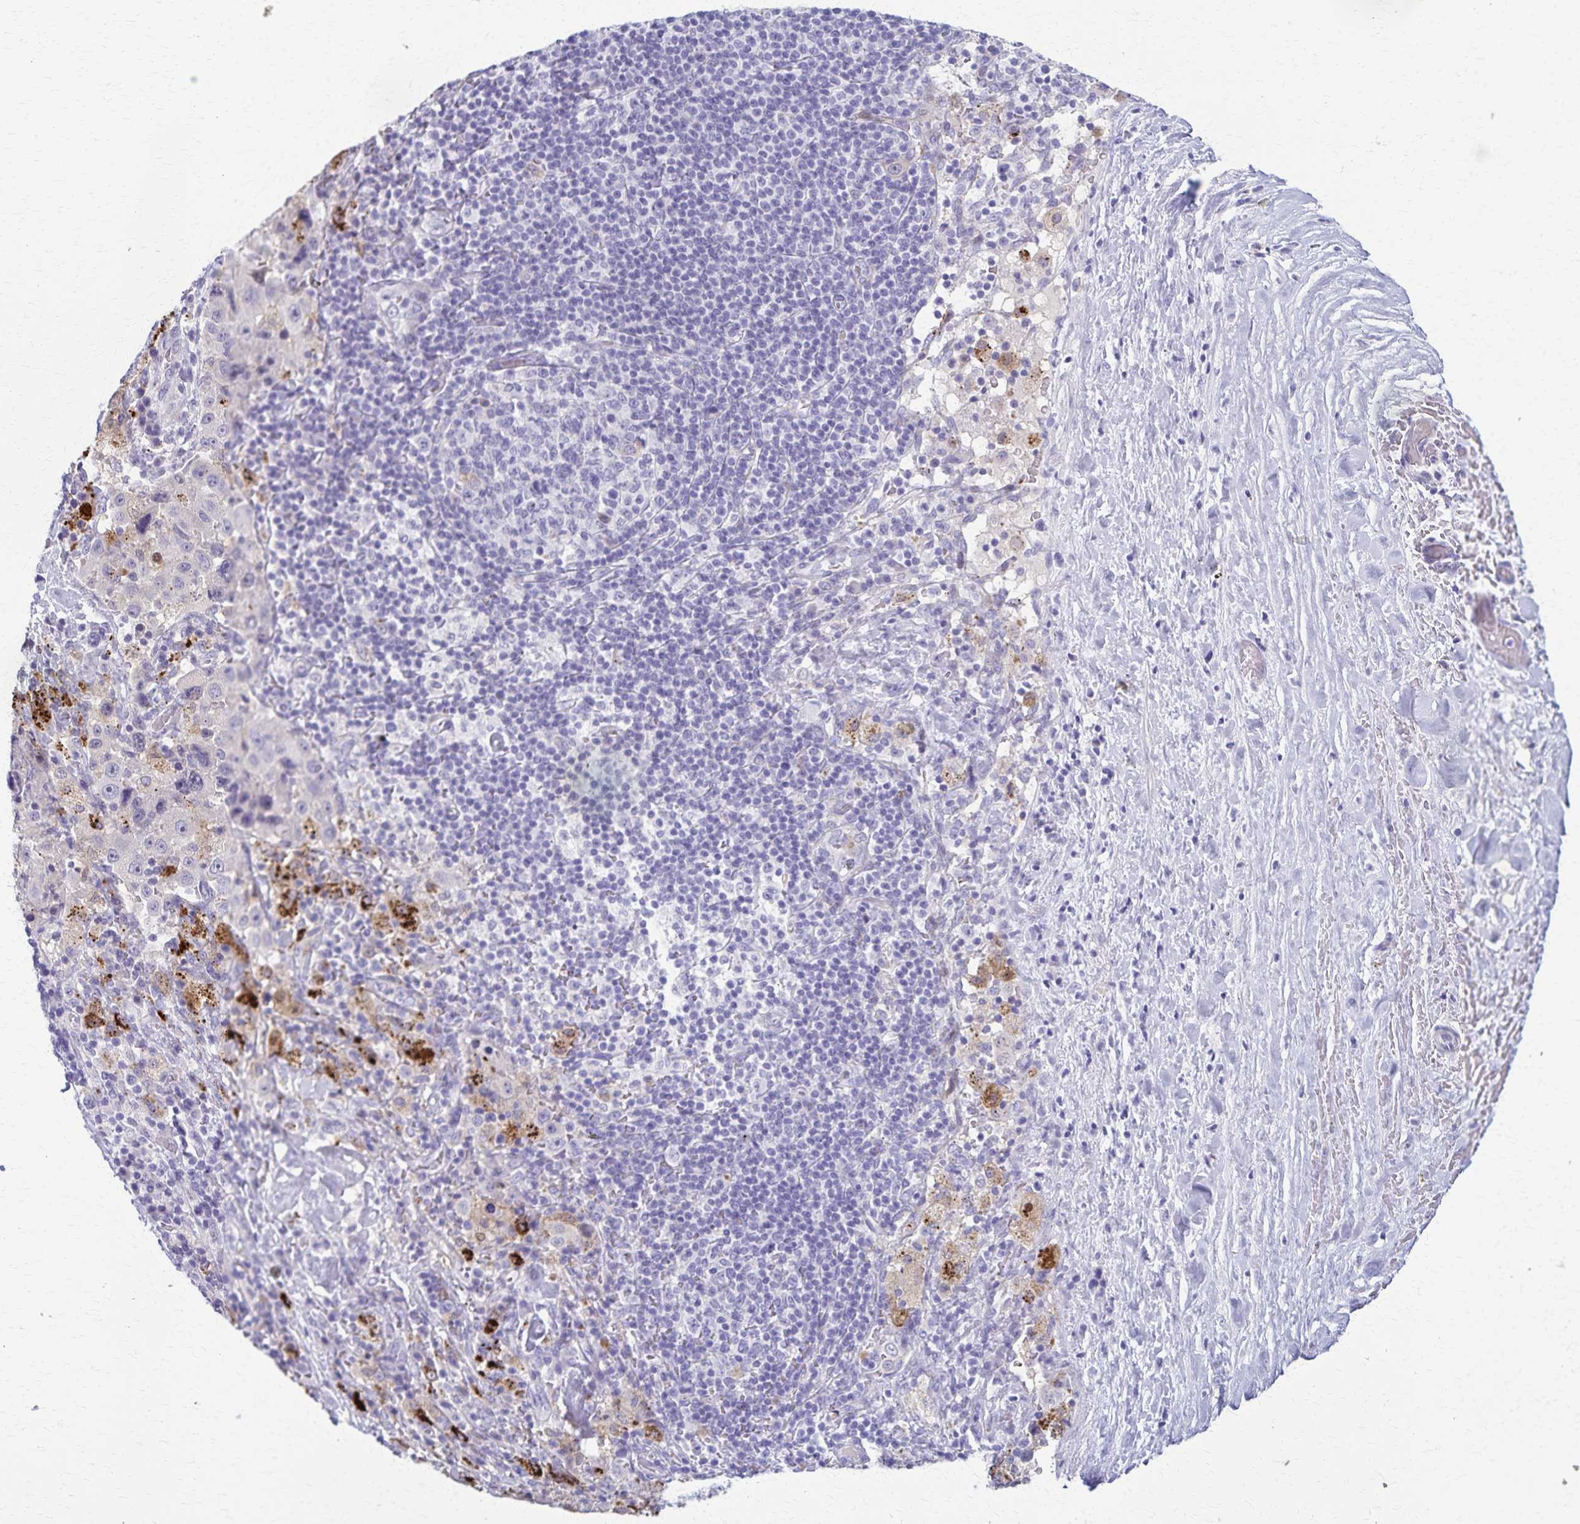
{"staining": {"intensity": "negative", "quantity": "none", "location": "none"}, "tissue": "melanoma", "cell_type": "Tumor cells", "image_type": "cancer", "snomed": [{"axis": "morphology", "description": "Malignant melanoma, Metastatic site"}, {"axis": "topography", "description": "Lymph node"}], "caption": "Immunohistochemistry micrograph of neoplastic tissue: melanoma stained with DAB (3,3'-diaminobenzidine) shows no significant protein staining in tumor cells. (DAB (3,3'-diaminobenzidine) immunohistochemistry, high magnification).", "gene": "TMEM60", "patient": {"sex": "male", "age": 62}}